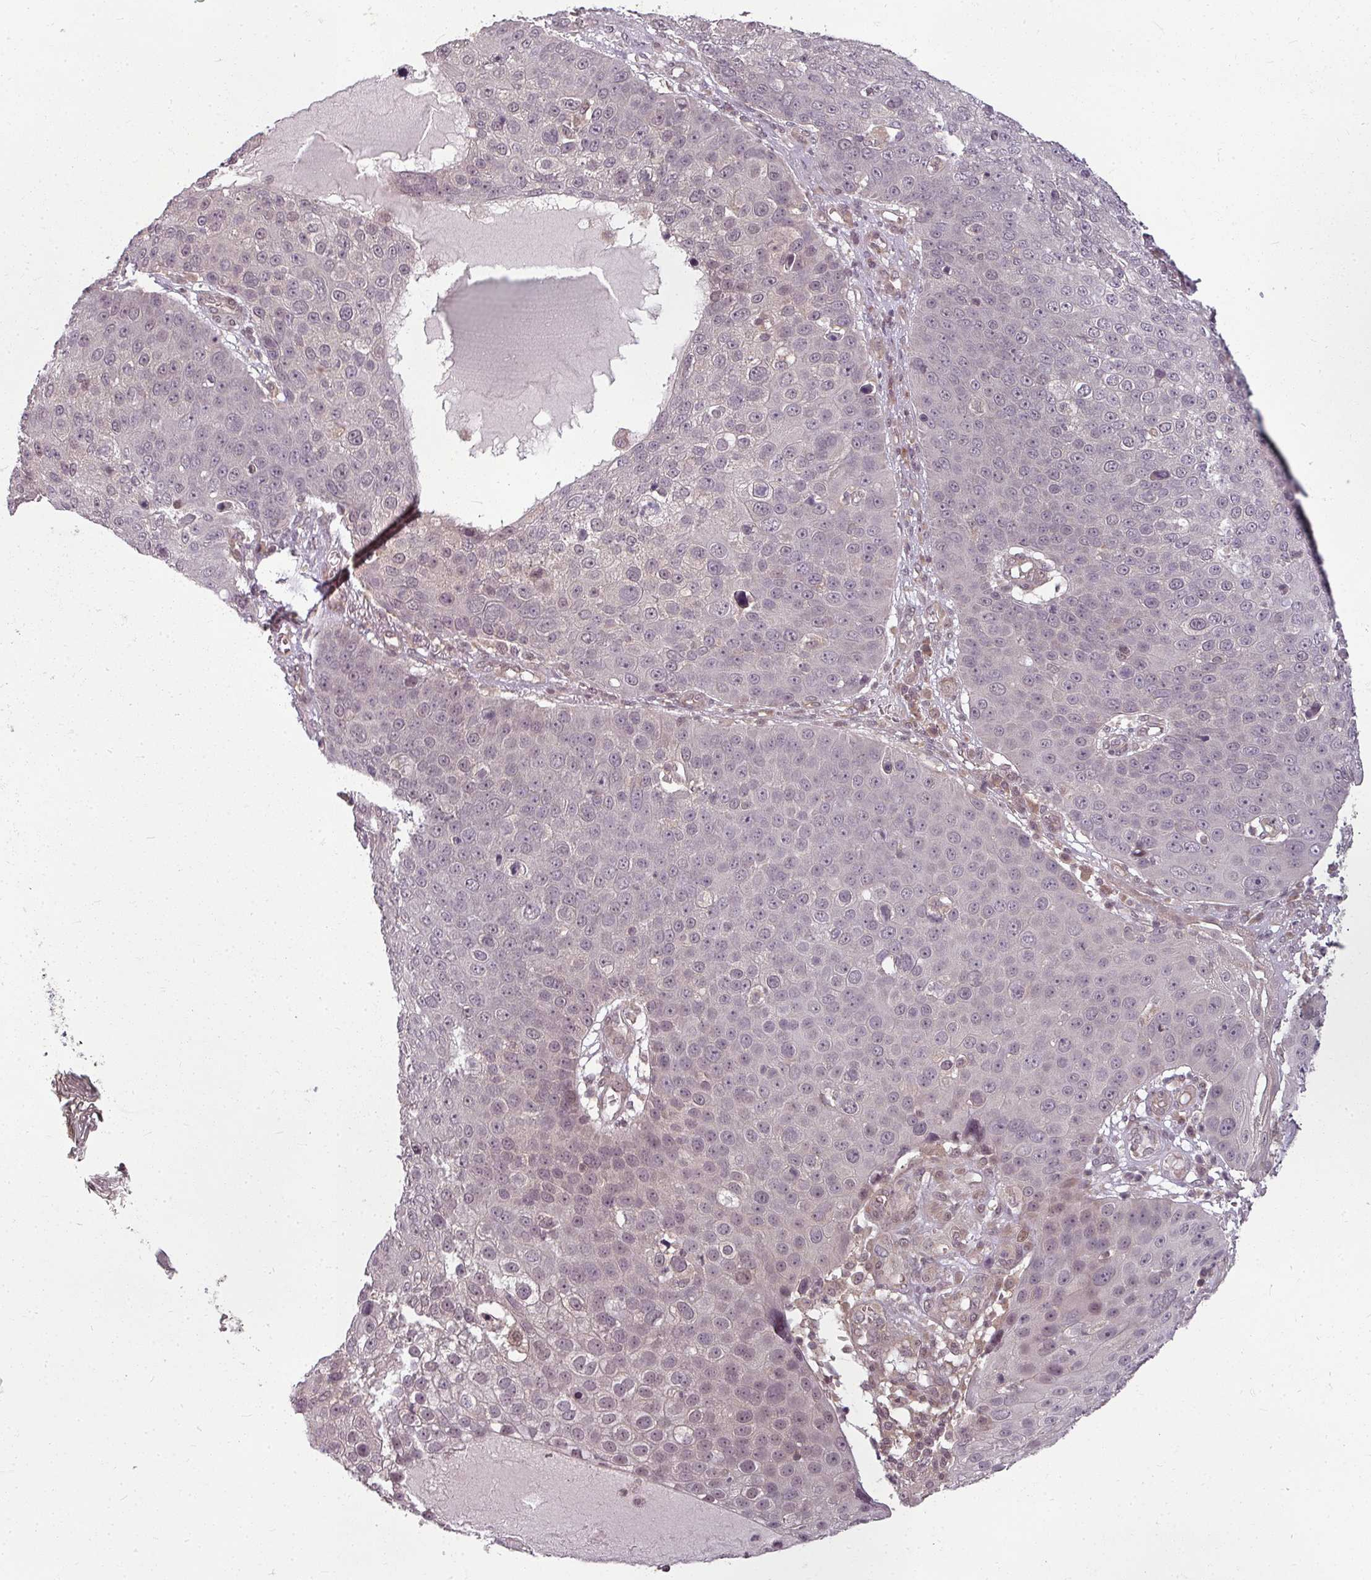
{"staining": {"intensity": "negative", "quantity": "none", "location": "none"}, "tissue": "skin cancer", "cell_type": "Tumor cells", "image_type": "cancer", "snomed": [{"axis": "morphology", "description": "Squamous cell carcinoma, NOS"}, {"axis": "topography", "description": "Skin"}], "caption": "There is no significant expression in tumor cells of skin cancer (squamous cell carcinoma).", "gene": "CLIC1", "patient": {"sex": "male", "age": 71}}